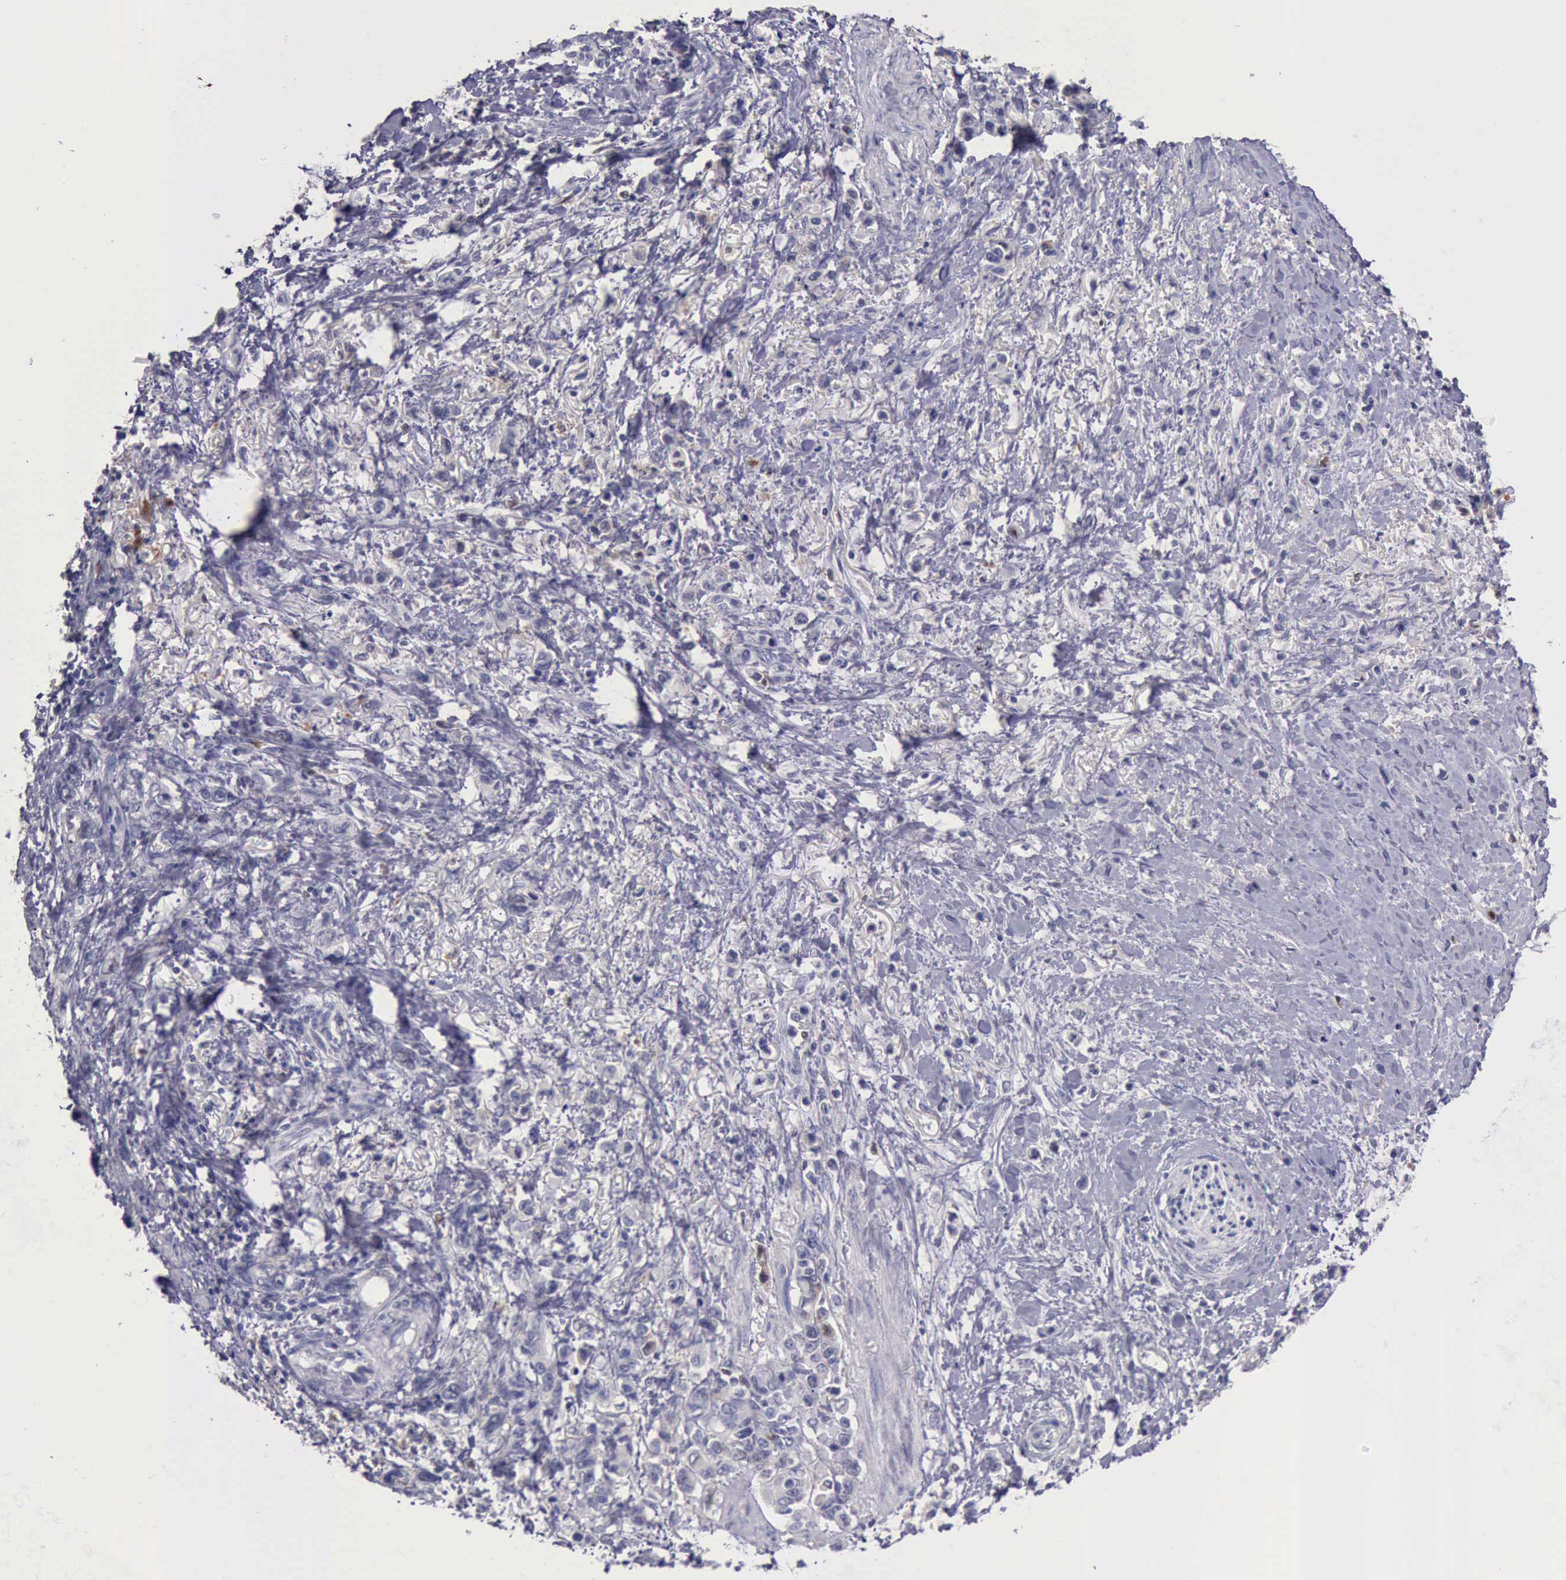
{"staining": {"intensity": "negative", "quantity": "none", "location": "none"}, "tissue": "stomach cancer", "cell_type": "Tumor cells", "image_type": "cancer", "snomed": [{"axis": "morphology", "description": "Adenocarcinoma, NOS"}, {"axis": "topography", "description": "Stomach"}], "caption": "This is an immunohistochemistry histopathology image of human adenocarcinoma (stomach). There is no staining in tumor cells.", "gene": "CSTA", "patient": {"sex": "male", "age": 78}}